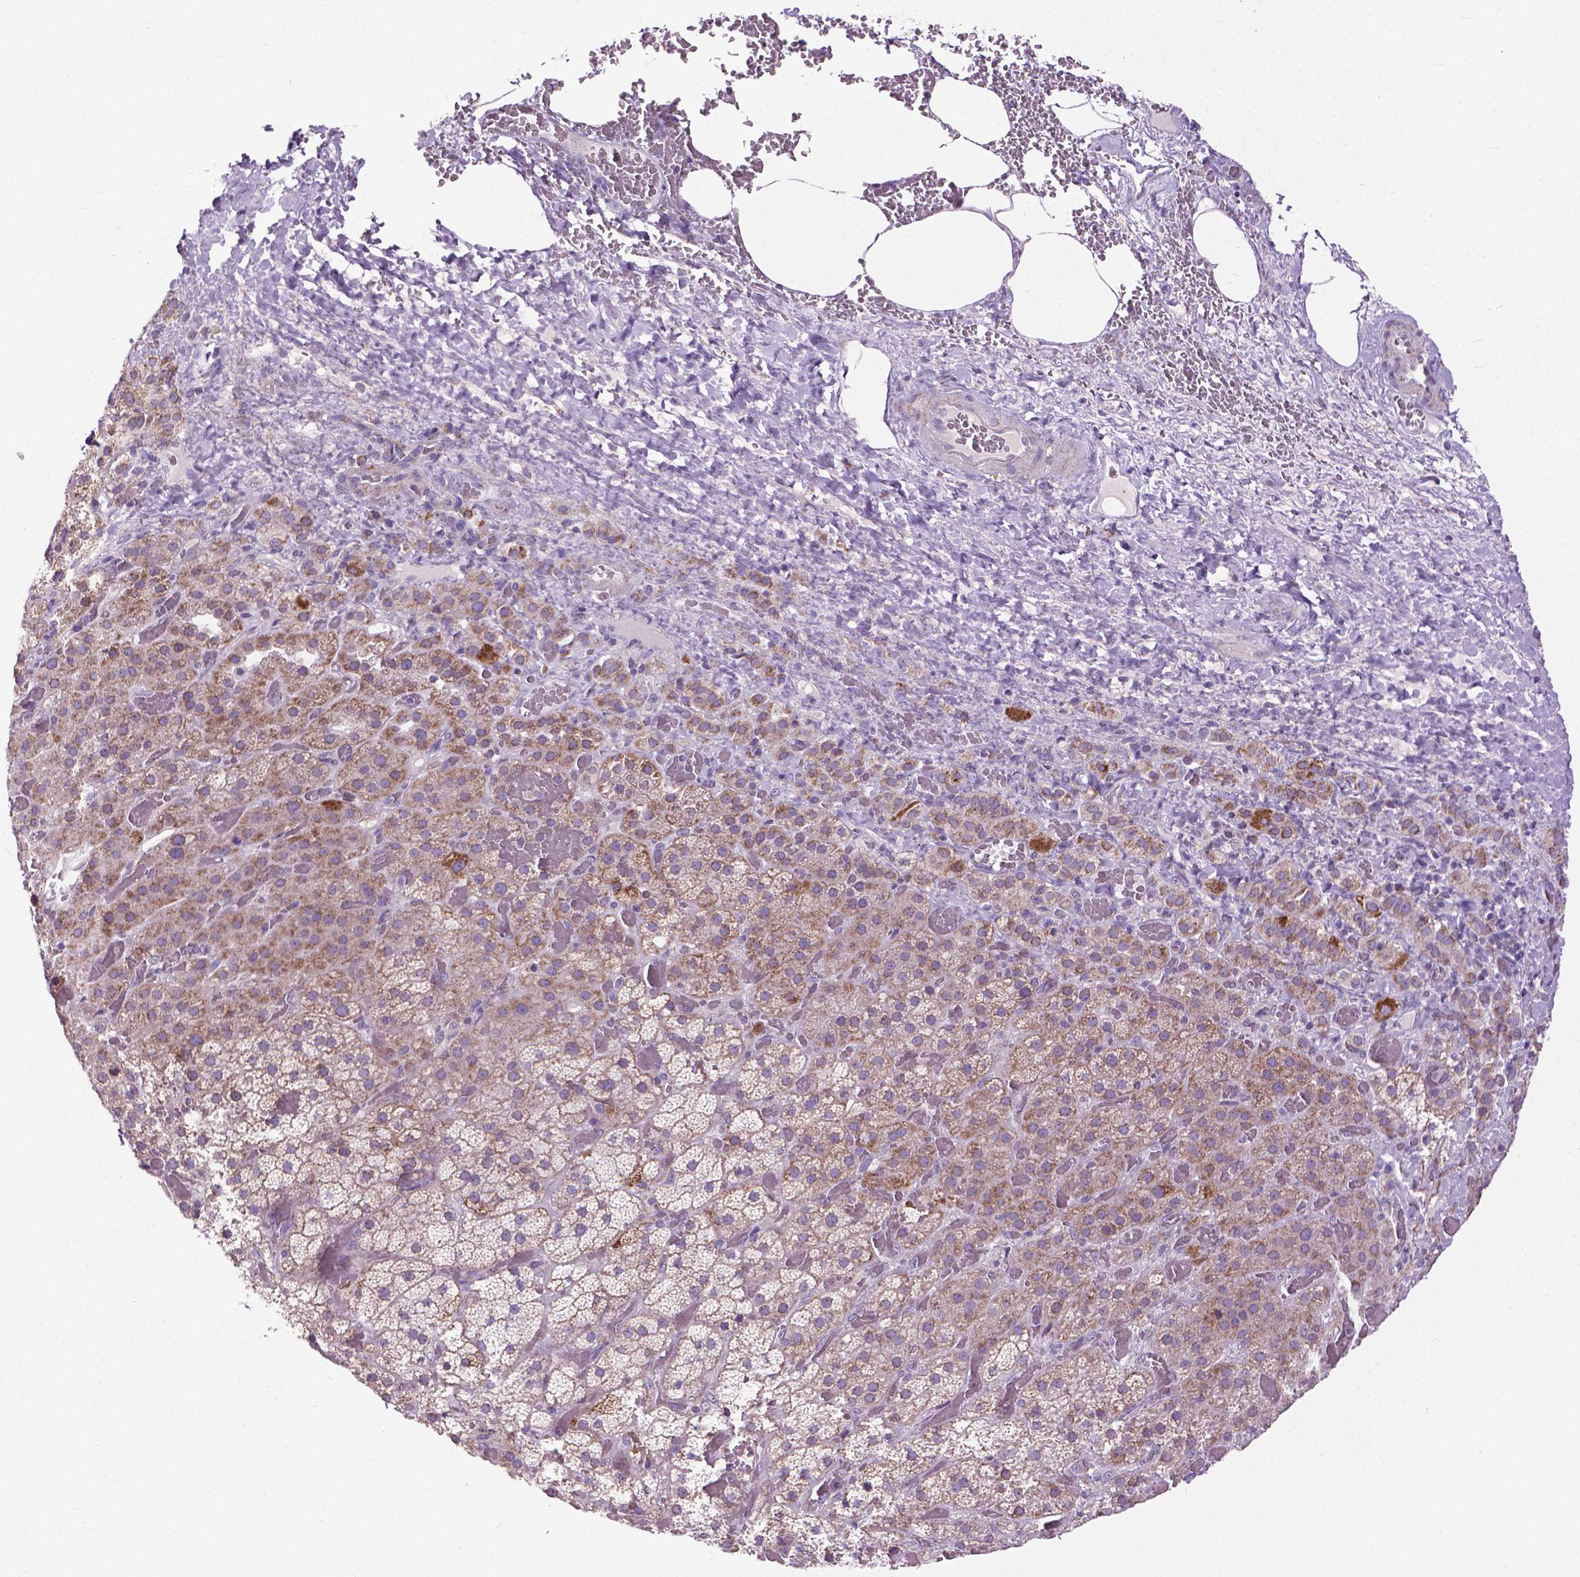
{"staining": {"intensity": "moderate", "quantity": "25%-75%", "location": "cytoplasmic/membranous"}, "tissue": "adrenal gland", "cell_type": "Glandular cells", "image_type": "normal", "snomed": [{"axis": "morphology", "description": "Normal tissue, NOS"}, {"axis": "topography", "description": "Adrenal gland"}], "caption": "Protein analysis of unremarkable adrenal gland displays moderate cytoplasmic/membranous staining in approximately 25%-75% of glandular cells. The staining was performed using DAB to visualize the protein expression in brown, while the nuclei were stained in blue with hematoxylin (Magnification: 20x).", "gene": "VDAC1", "patient": {"sex": "male", "age": 57}}